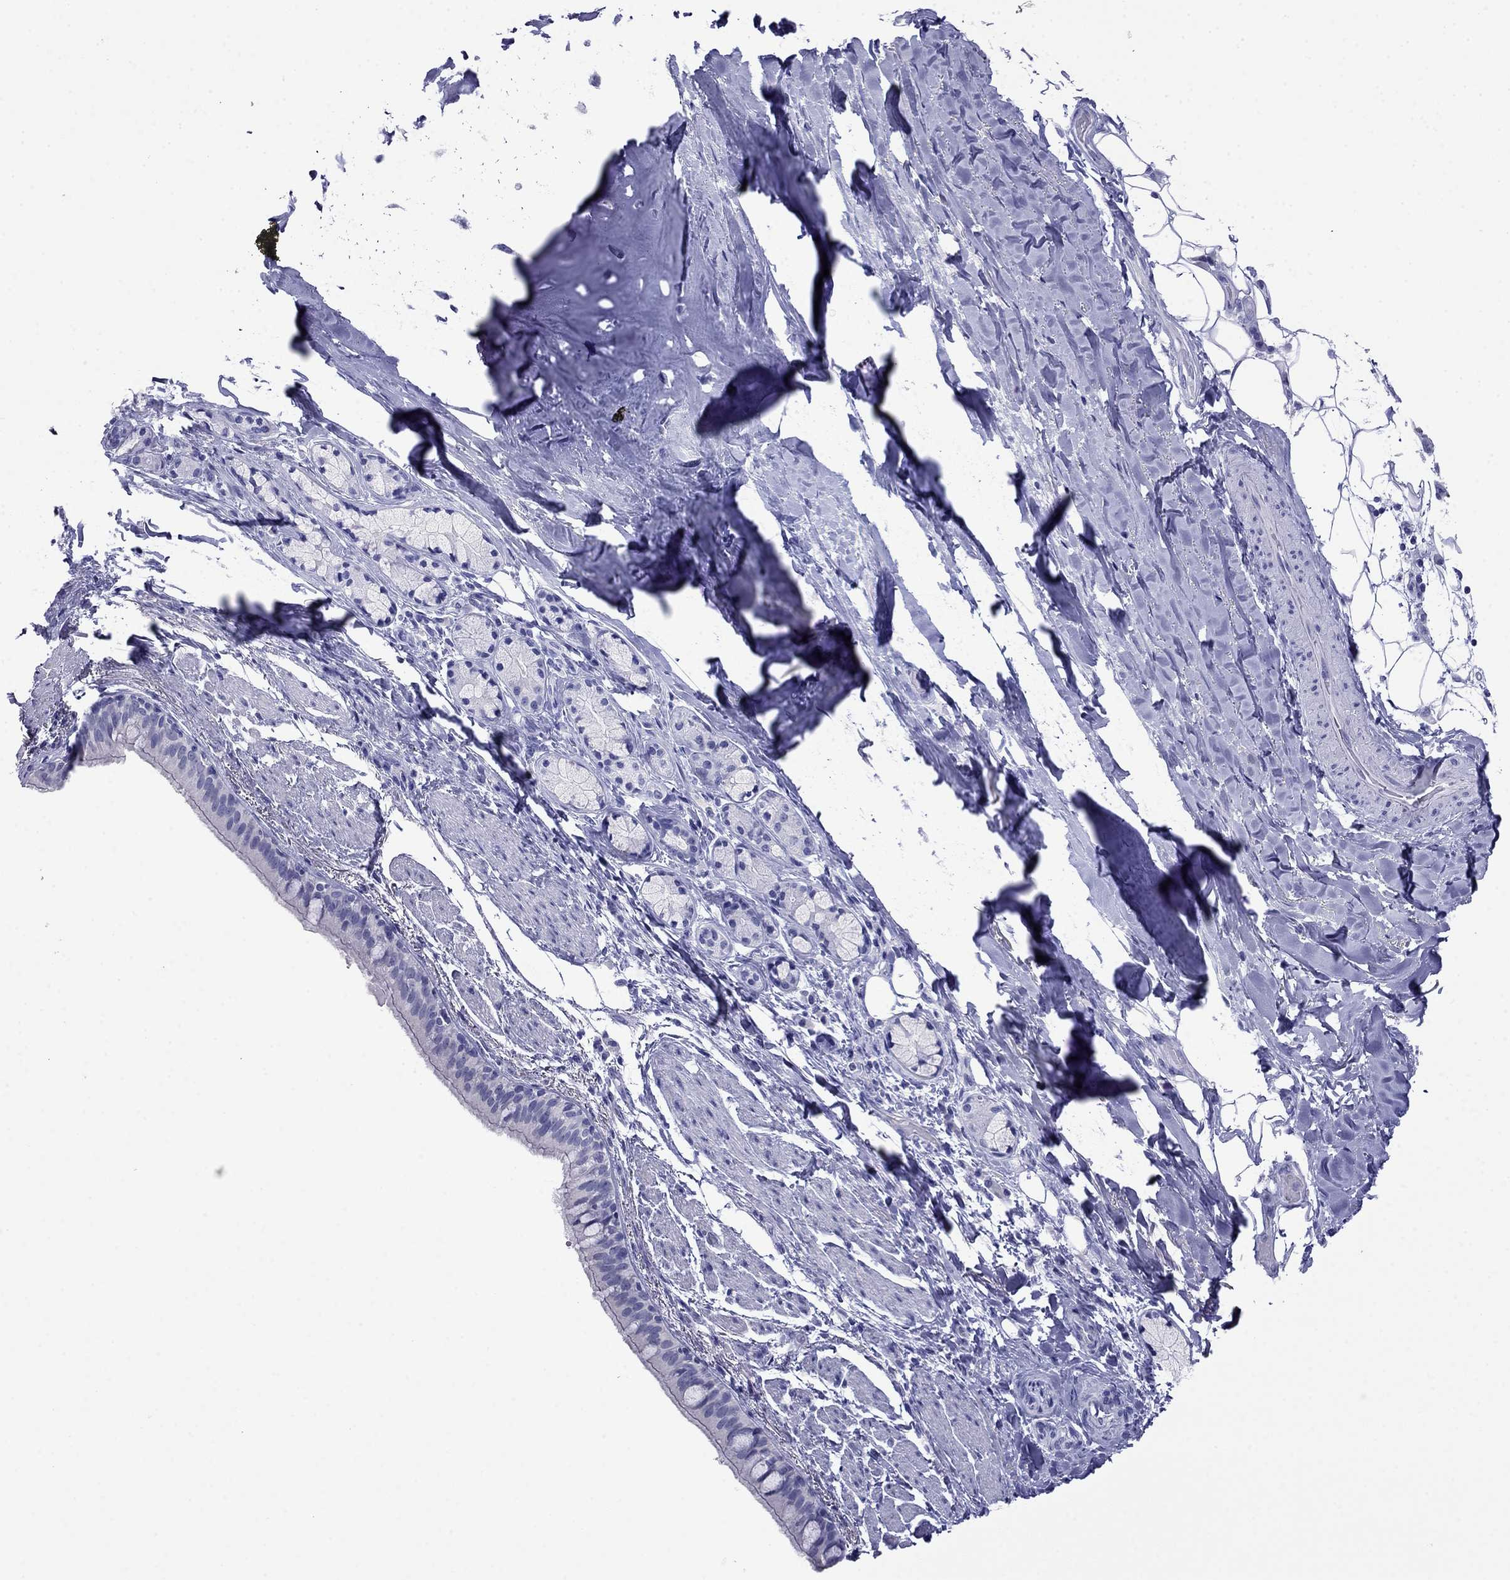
{"staining": {"intensity": "negative", "quantity": "none", "location": "none"}, "tissue": "bronchus", "cell_type": "Respiratory epithelial cells", "image_type": "normal", "snomed": [{"axis": "morphology", "description": "Normal tissue, NOS"}, {"axis": "morphology", "description": "Squamous cell carcinoma, NOS"}, {"axis": "topography", "description": "Bronchus"}, {"axis": "topography", "description": "Lung"}], "caption": "DAB (3,3'-diaminobenzidine) immunohistochemical staining of normal bronchus shows no significant staining in respiratory epithelial cells.", "gene": "MYO15A", "patient": {"sex": "male", "age": 69}}